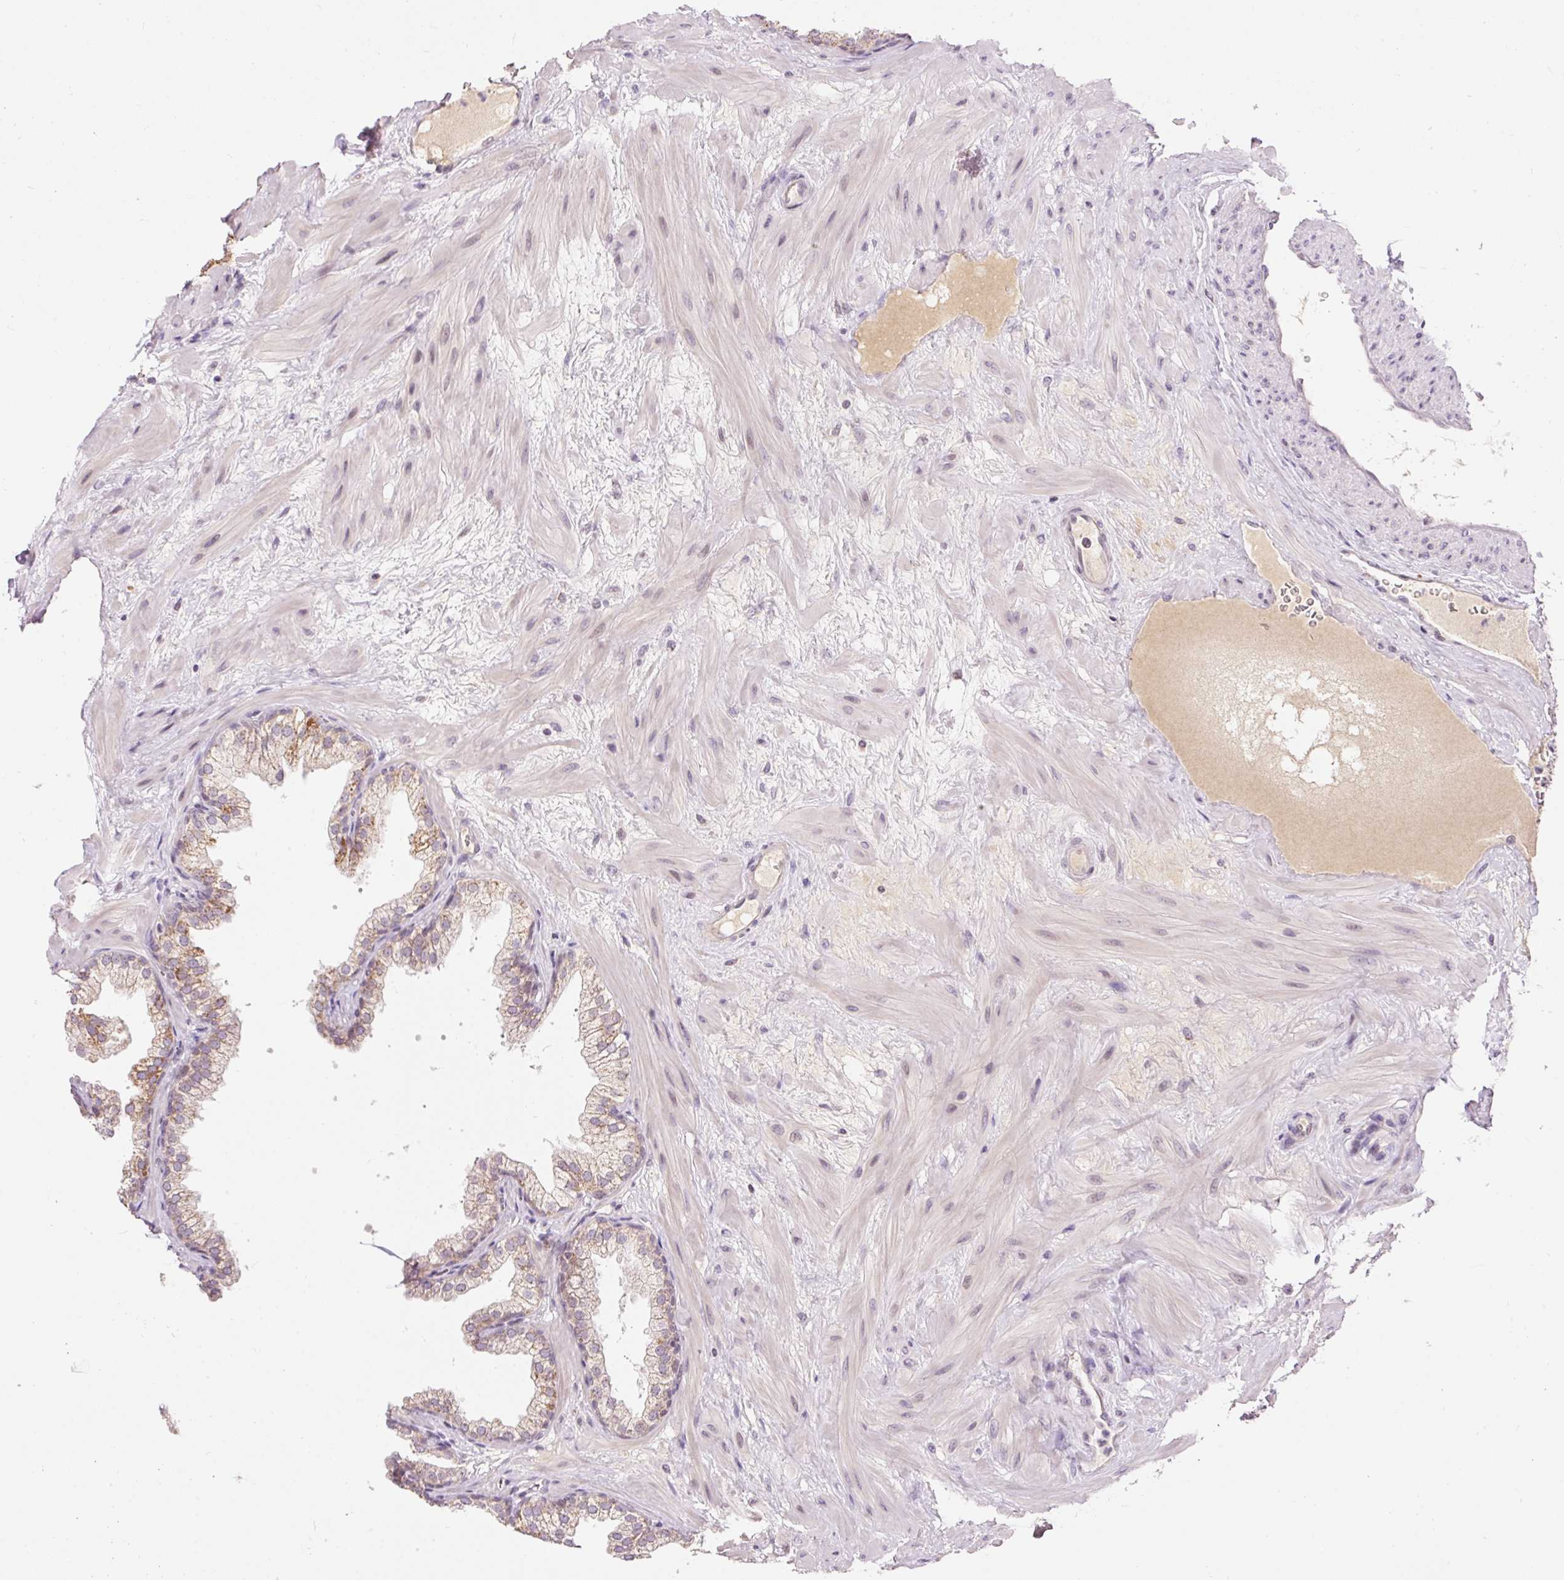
{"staining": {"intensity": "moderate", "quantity": "25%-75%", "location": "cytoplasmic/membranous"}, "tissue": "prostate", "cell_type": "Glandular cells", "image_type": "normal", "snomed": [{"axis": "morphology", "description": "Normal tissue, NOS"}, {"axis": "topography", "description": "Prostate"}], "caption": "Immunohistochemical staining of normal human prostate demonstrates 25%-75% levels of moderate cytoplasmic/membranous protein staining in approximately 25%-75% of glandular cells. Immunohistochemistry (ihc) stains the protein in brown and the nuclei are stained blue.", "gene": "ABHD11", "patient": {"sex": "male", "age": 37}}